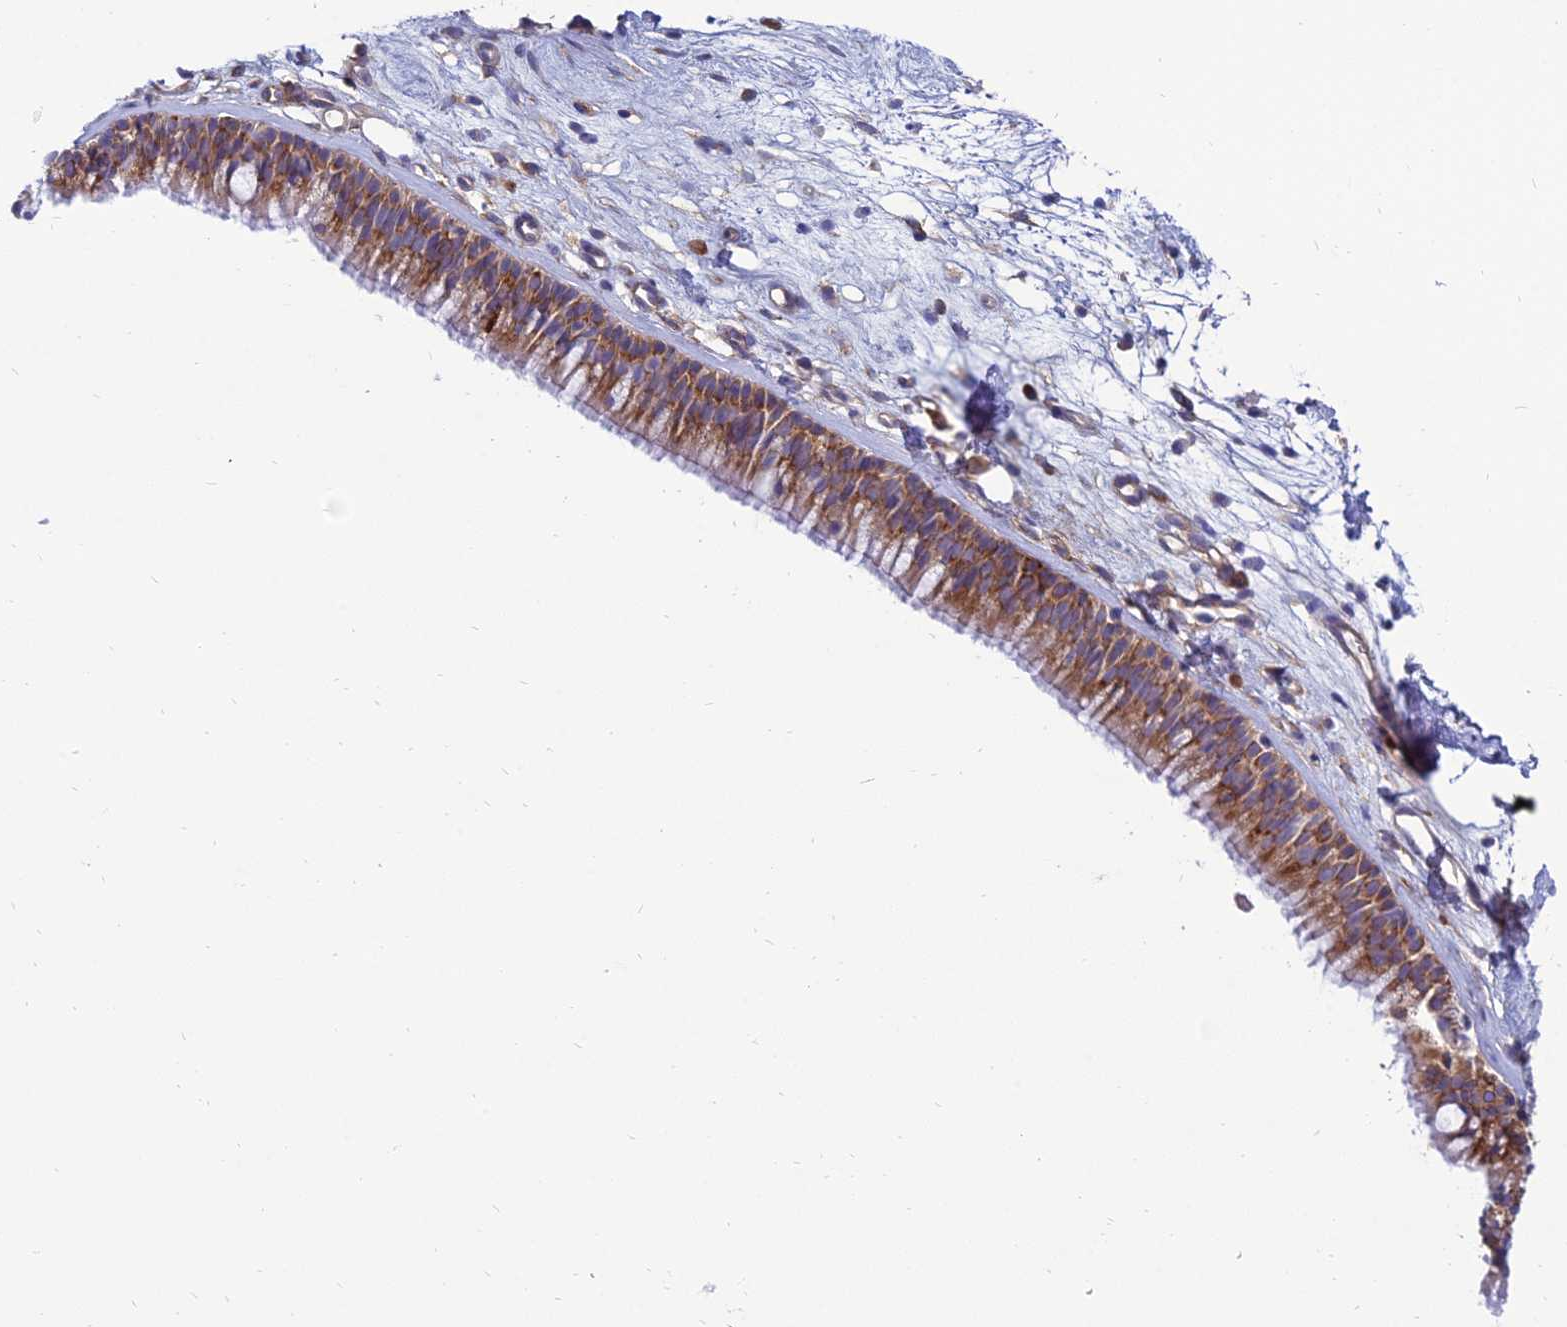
{"staining": {"intensity": "moderate", "quantity": ">75%", "location": "cytoplasmic/membranous"}, "tissue": "nasopharynx", "cell_type": "Respiratory epithelial cells", "image_type": "normal", "snomed": [{"axis": "morphology", "description": "Normal tissue, NOS"}, {"axis": "morphology", "description": "Inflammation, NOS"}, {"axis": "morphology", "description": "Malignant melanoma, Metastatic site"}, {"axis": "topography", "description": "Nasopharynx"}], "caption": "A brown stain highlights moderate cytoplasmic/membranous positivity of a protein in respiratory epithelial cells of unremarkable human nasopharynx. Nuclei are stained in blue.", "gene": "TXLNA", "patient": {"sex": "male", "age": 70}}